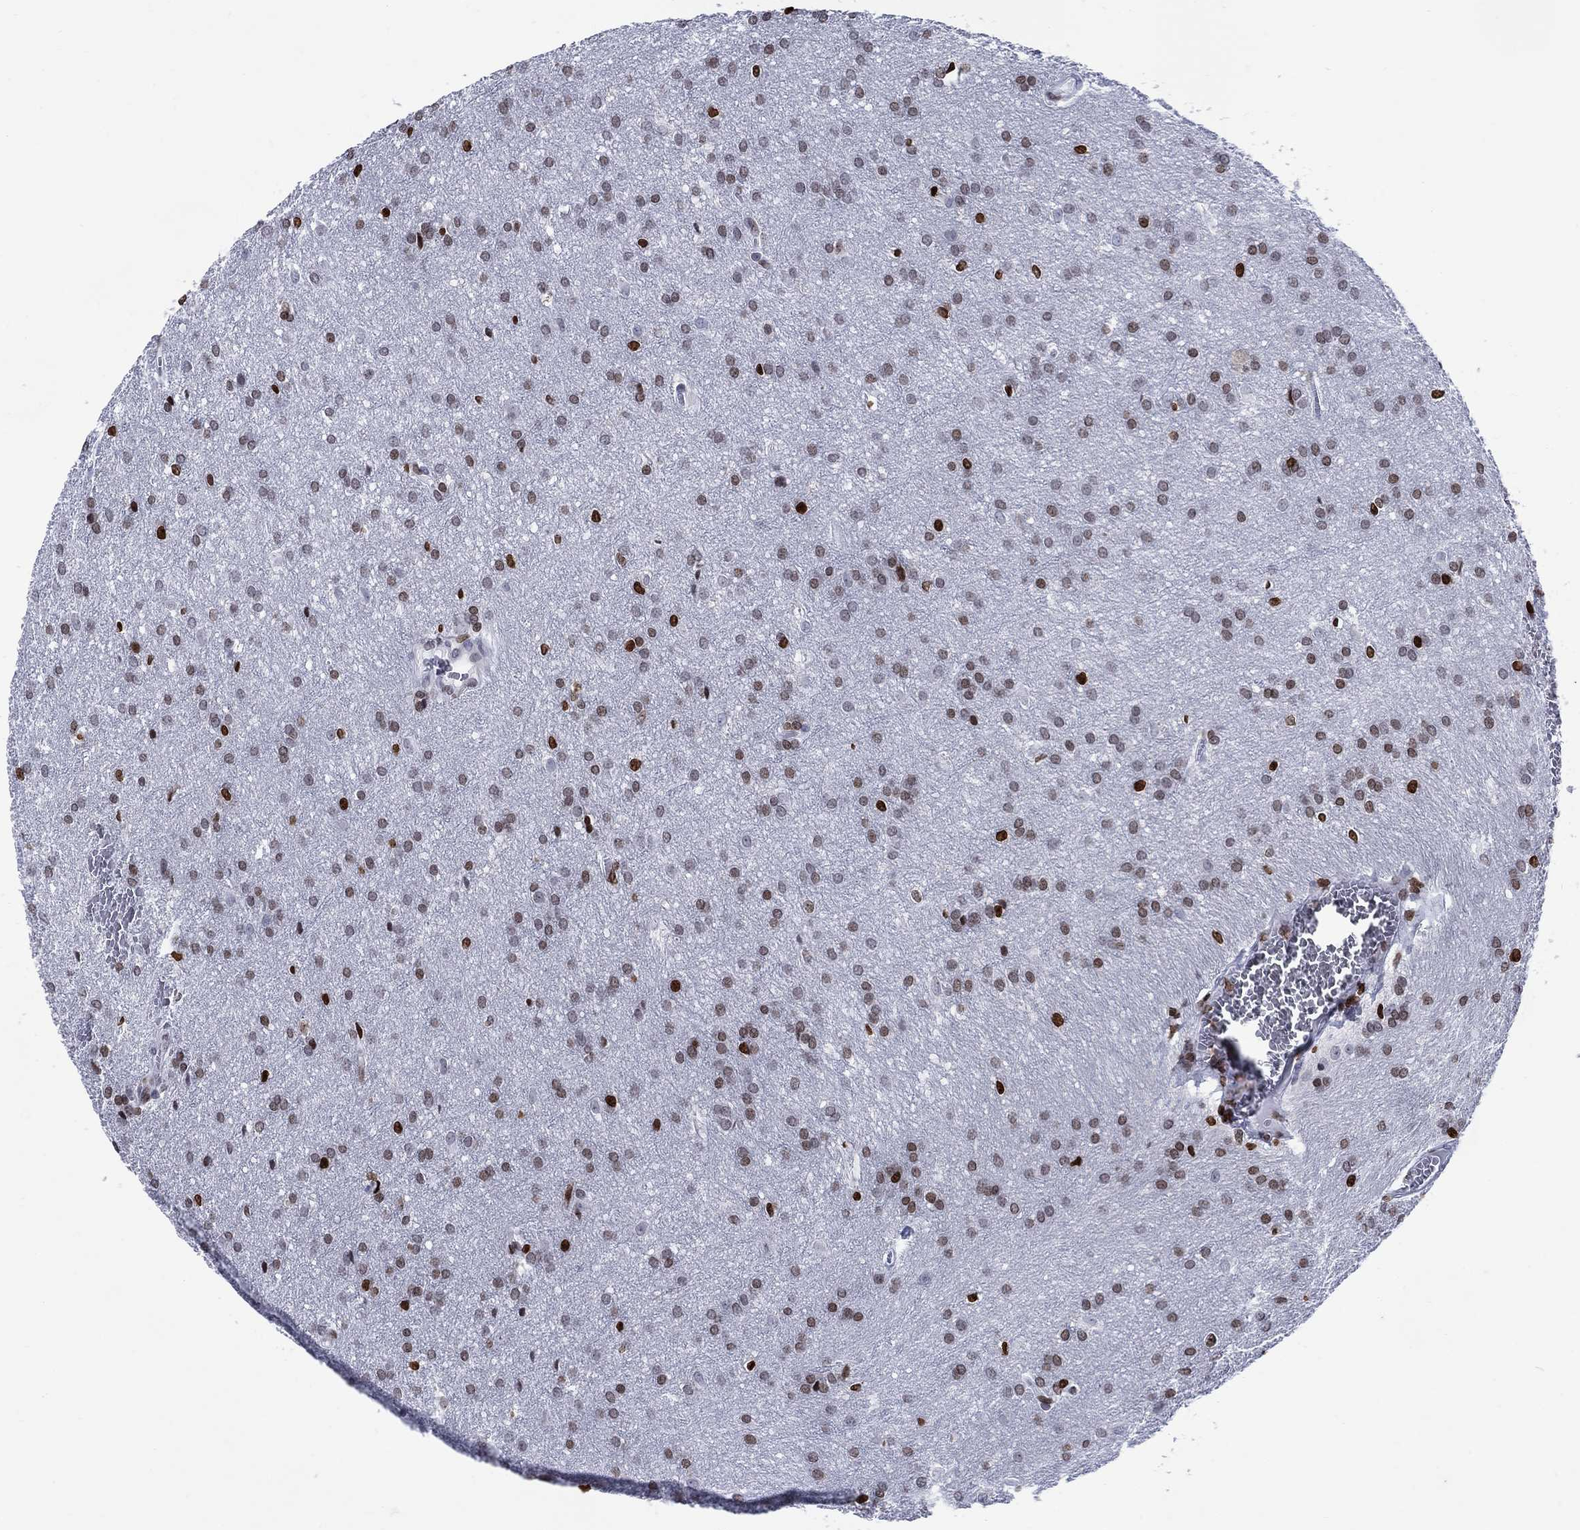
{"staining": {"intensity": "strong", "quantity": "<25%", "location": "nuclear"}, "tissue": "glioma", "cell_type": "Tumor cells", "image_type": "cancer", "snomed": [{"axis": "morphology", "description": "Glioma, malignant, Low grade"}, {"axis": "topography", "description": "Brain"}], "caption": "Immunohistochemical staining of glioma exhibits medium levels of strong nuclear protein expression in approximately <25% of tumor cells.", "gene": "HMGA1", "patient": {"sex": "female", "age": 32}}